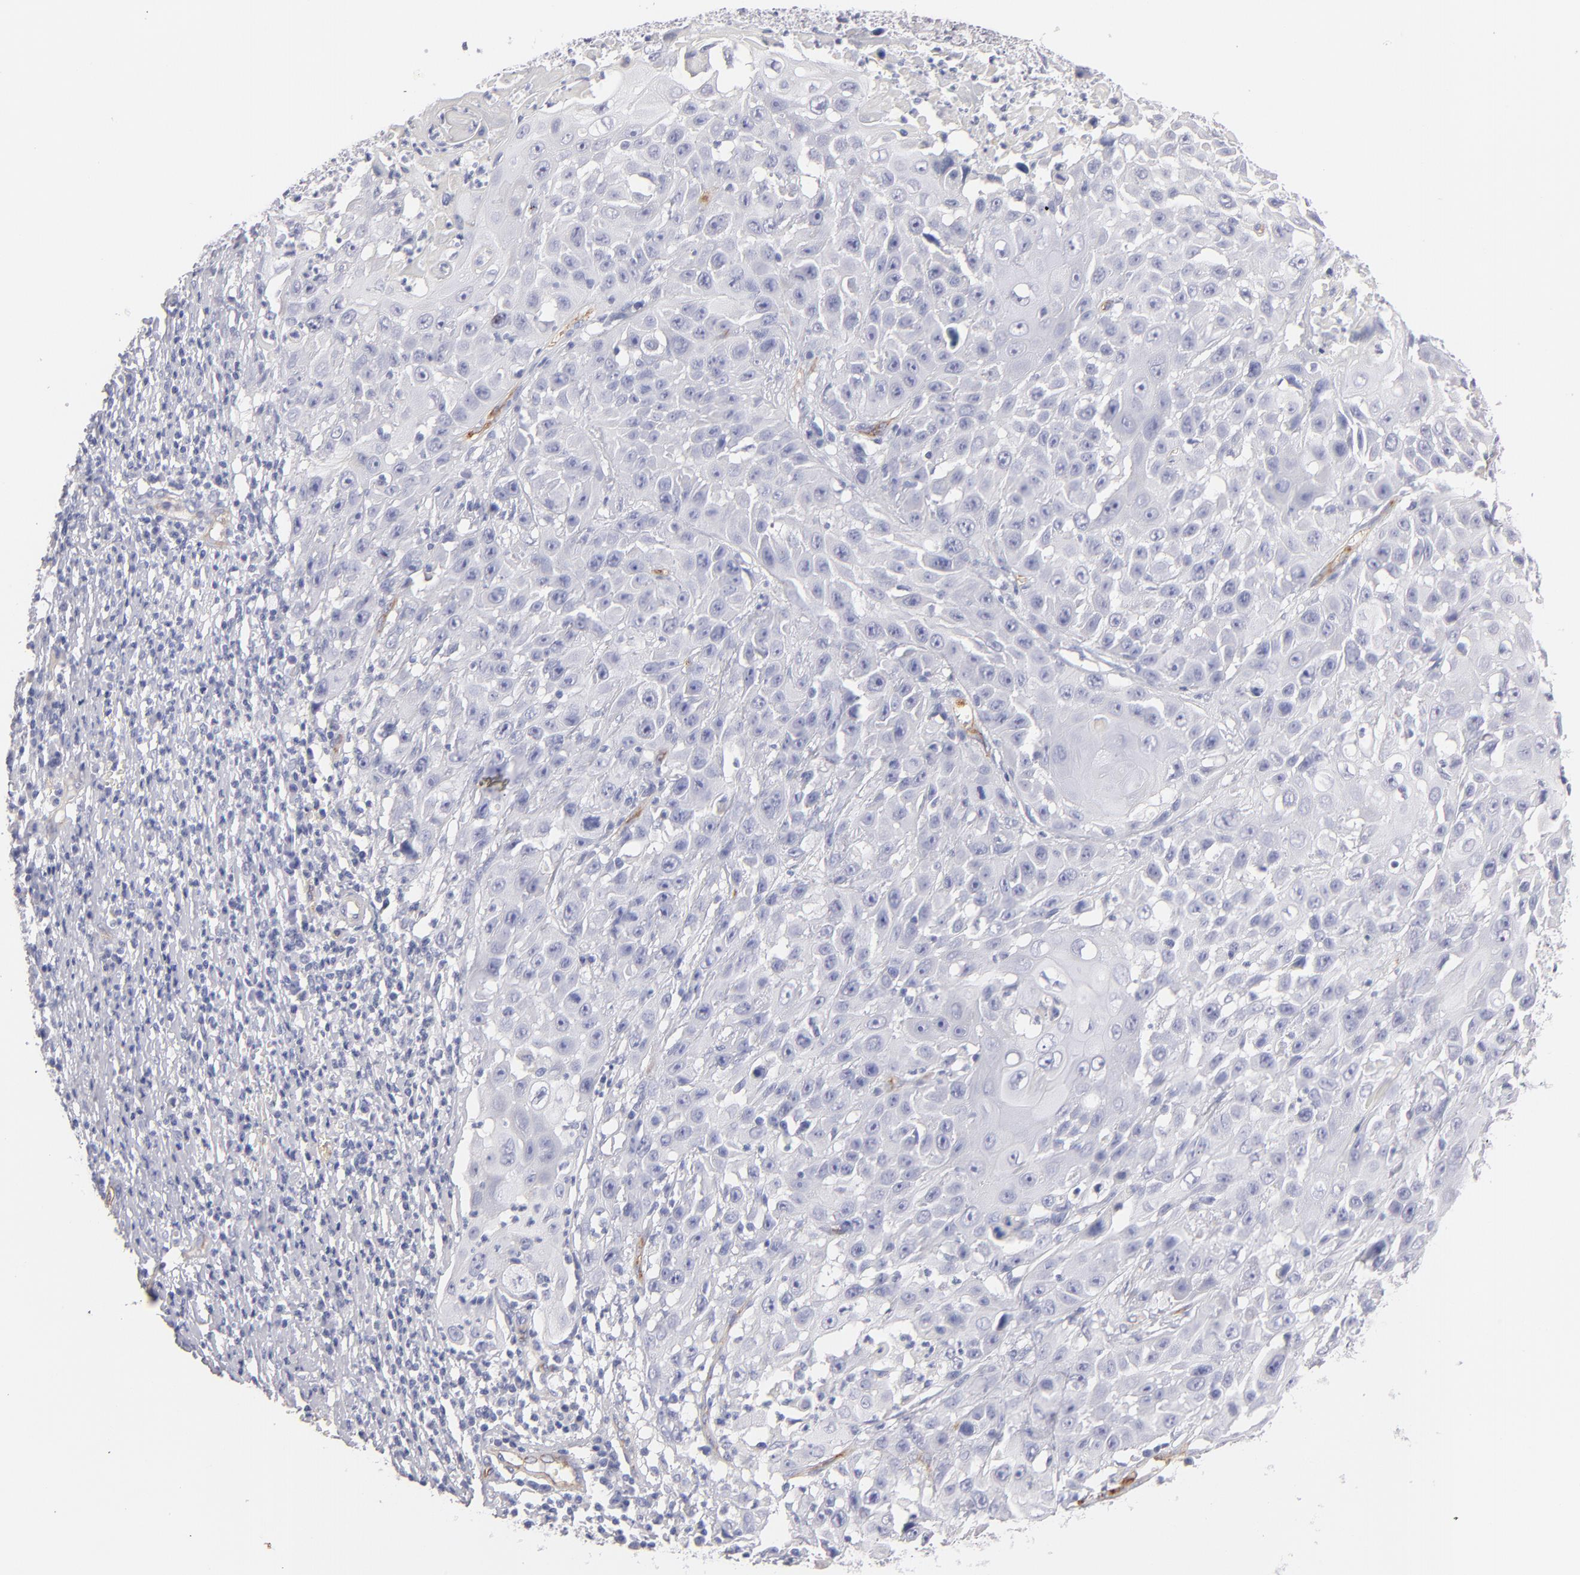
{"staining": {"intensity": "negative", "quantity": "none", "location": "none"}, "tissue": "cervical cancer", "cell_type": "Tumor cells", "image_type": "cancer", "snomed": [{"axis": "morphology", "description": "Squamous cell carcinoma, NOS"}, {"axis": "topography", "description": "Cervix"}], "caption": "Cervical squamous cell carcinoma was stained to show a protein in brown. There is no significant staining in tumor cells. (Stains: DAB (3,3'-diaminobenzidine) immunohistochemistry with hematoxylin counter stain, Microscopy: brightfield microscopy at high magnification).", "gene": "PLVAP", "patient": {"sex": "female", "age": 39}}